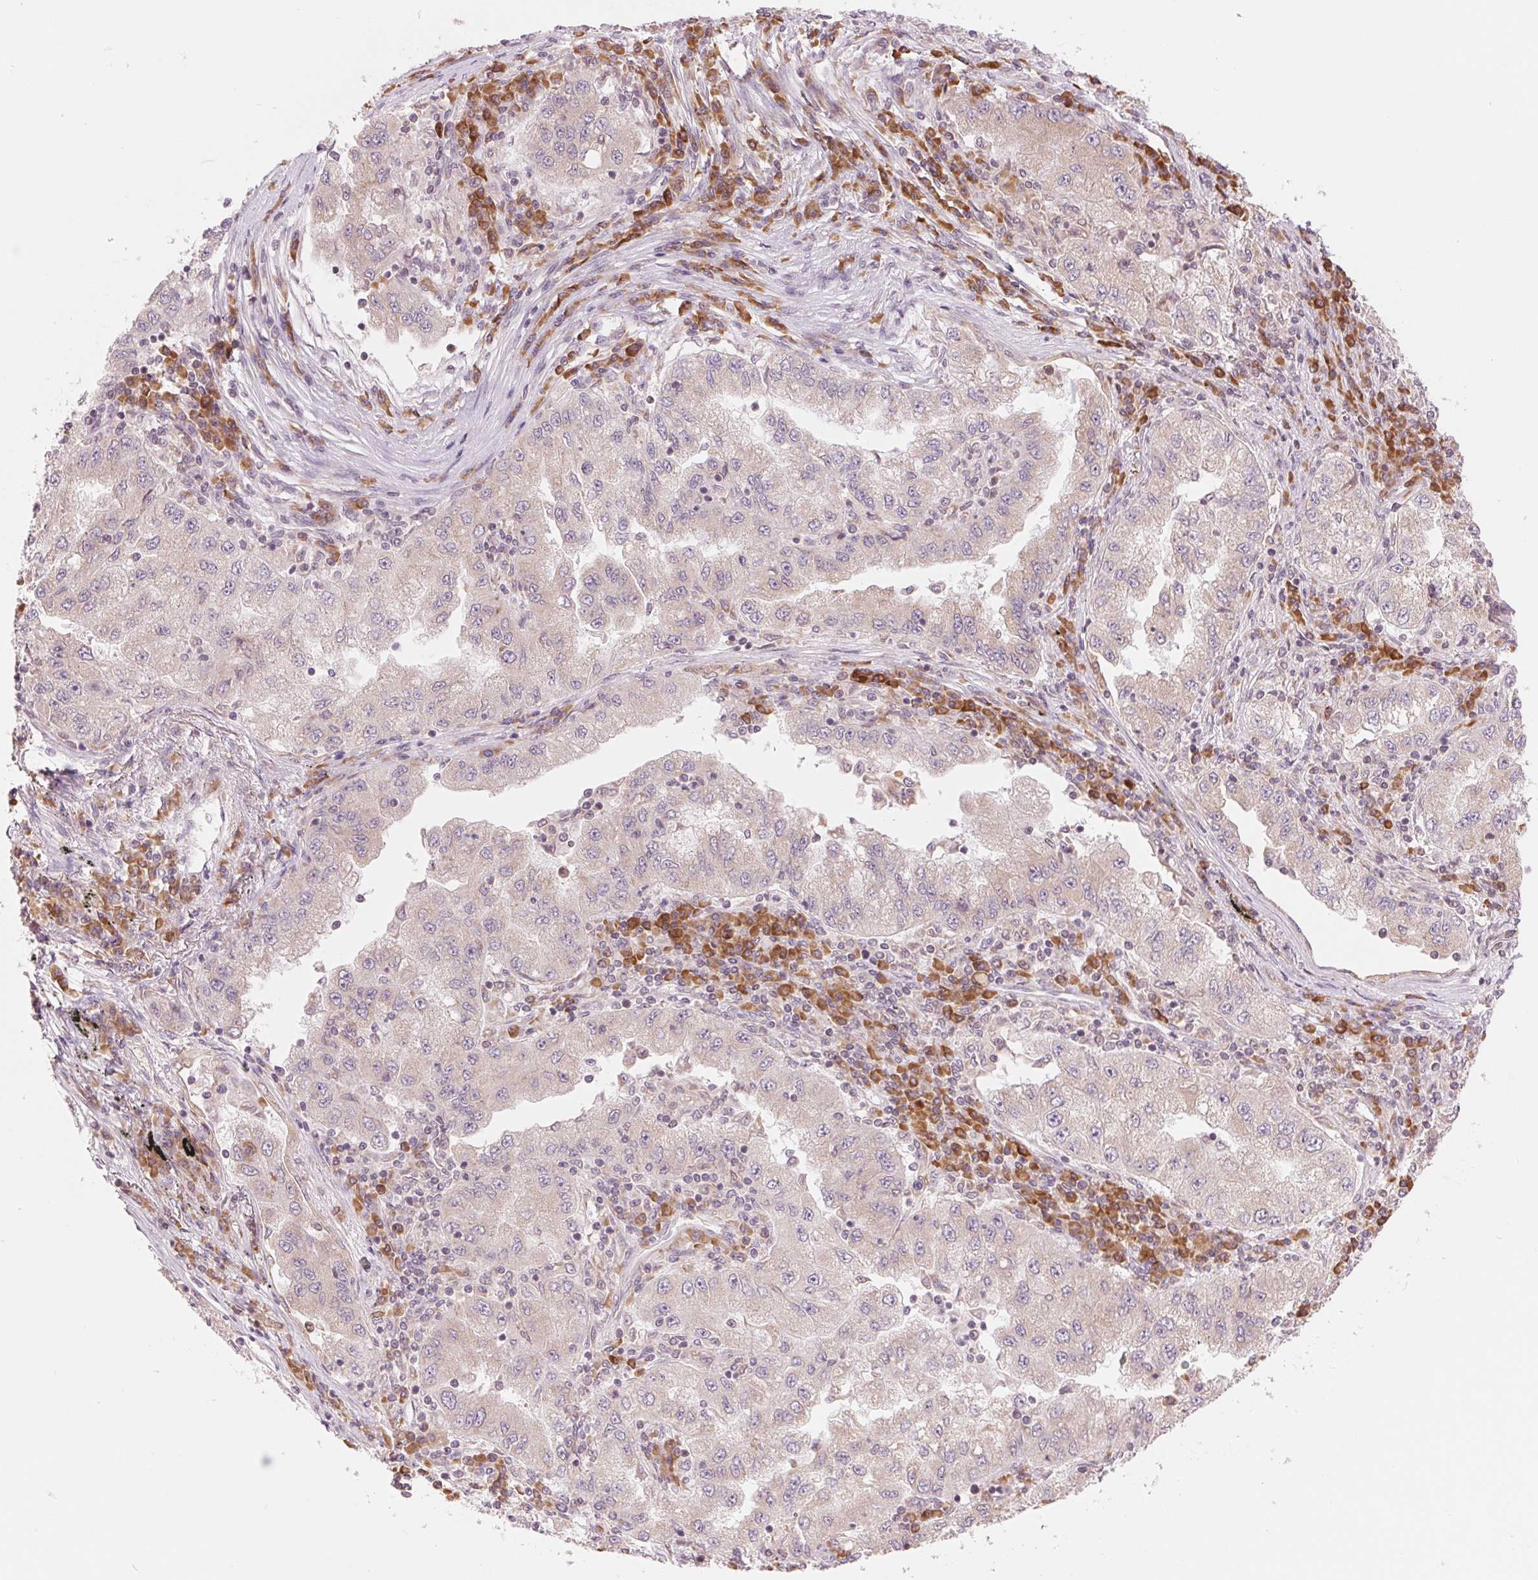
{"staining": {"intensity": "negative", "quantity": "none", "location": "none"}, "tissue": "lung cancer", "cell_type": "Tumor cells", "image_type": "cancer", "snomed": [{"axis": "morphology", "description": "Adenocarcinoma, NOS"}, {"axis": "morphology", "description": "Adenocarcinoma primary or metastatic"}, {"axis": "topography", "description": "Lung"}], "caption": "This is an immunohistochemistry photomicrograph of human lung adenocarcinoma primary or metastatic. There is no positivity in tumor cells.", "gene": "TECR", "patient": {"sex": "male", "age": 74}}